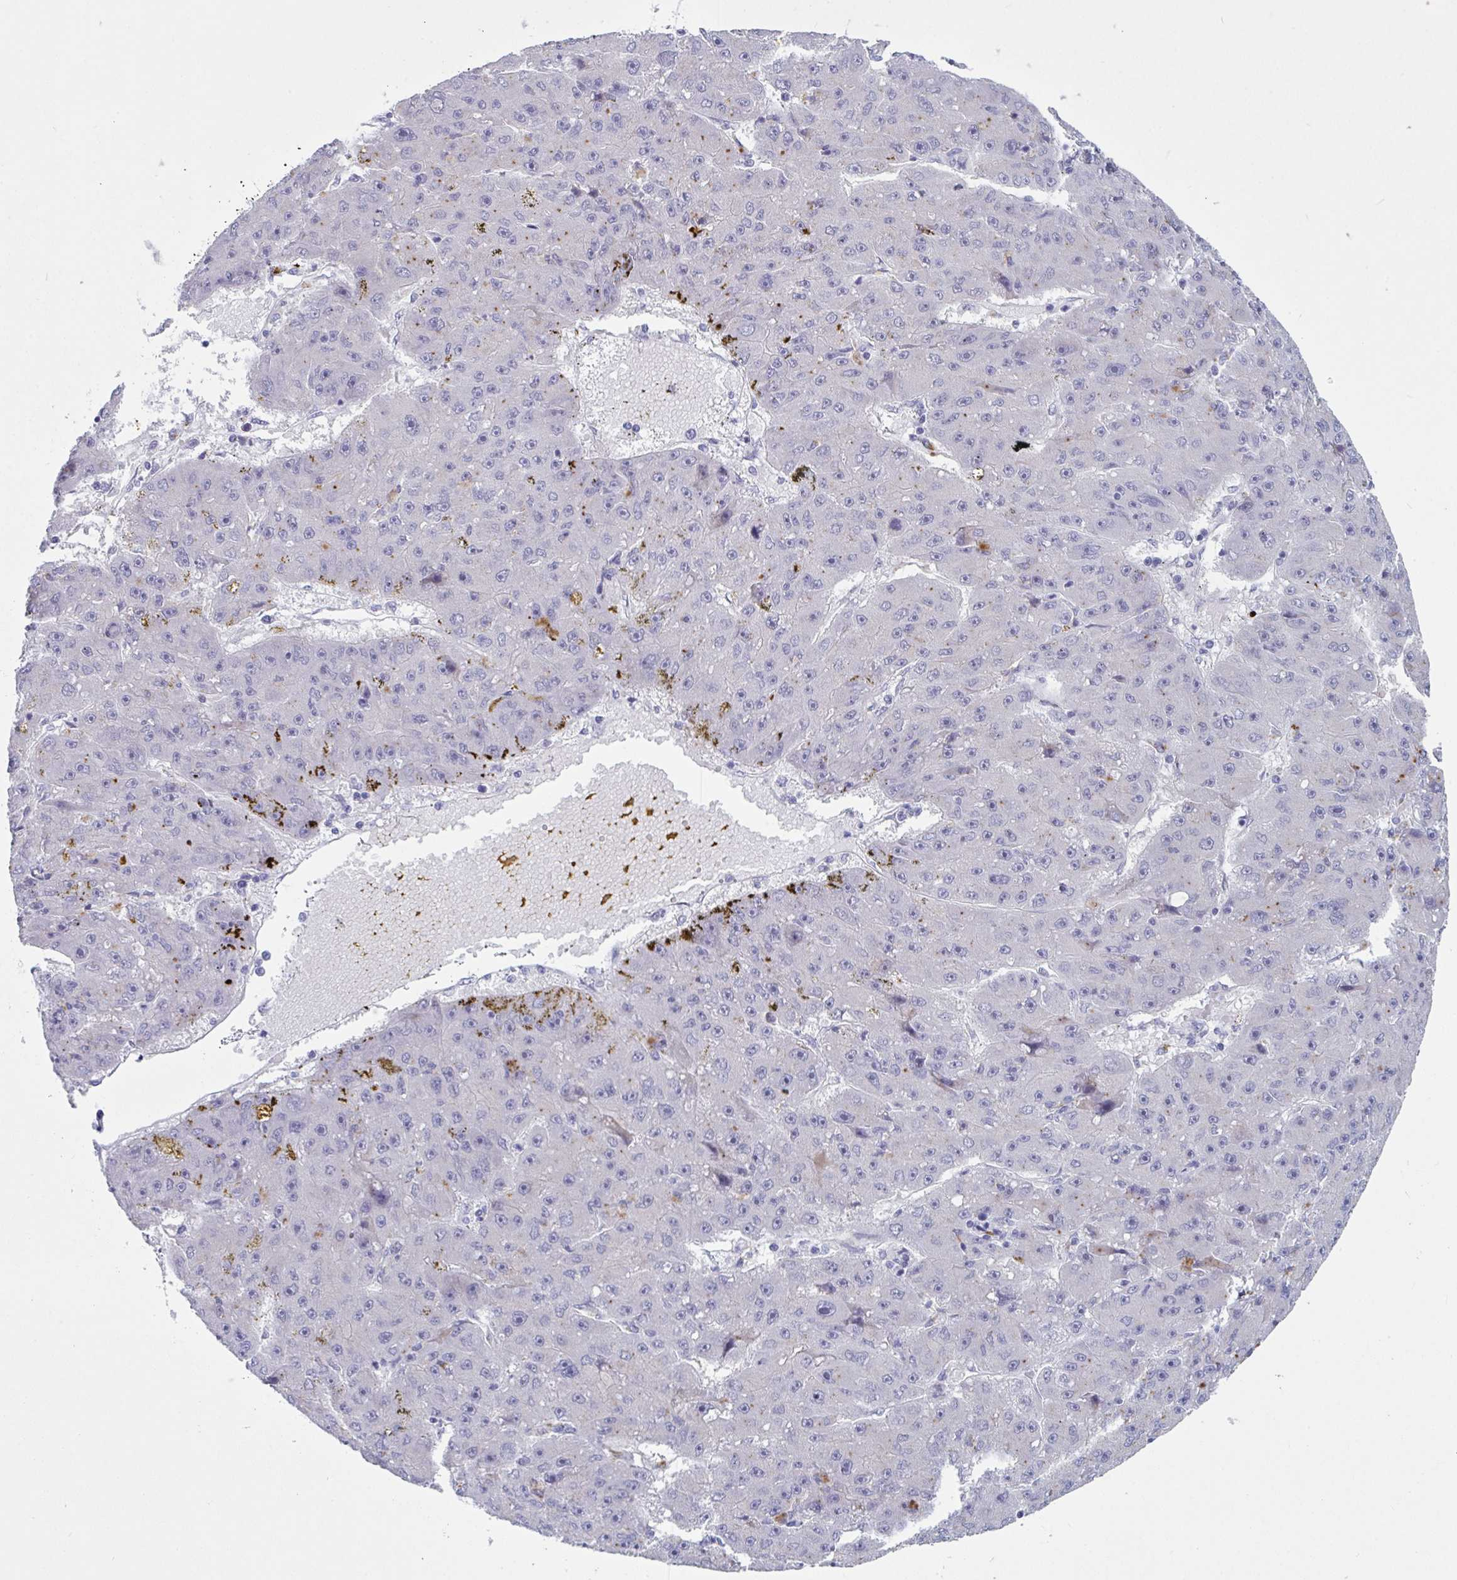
{"staining": {"intensity": "negative", "quantity": "none", "location": "none"}, "tissue": "liver cancer", "cell_type": "Tumor cells", "image_type": "cancer", "snomed": [{"axis": "morphology", "description": "Carcinoma, Hepatocellular, NOS"}, {"axis": "topography", "description": "Liver"}], "caption": "This is a micrograph of immunohistochemistry staining of liver hepatocellular carcinoma, which shows no positivity in tumor cells.", "gene": "TCEAL8", "patient": {"sex": "male", "age": 67}}